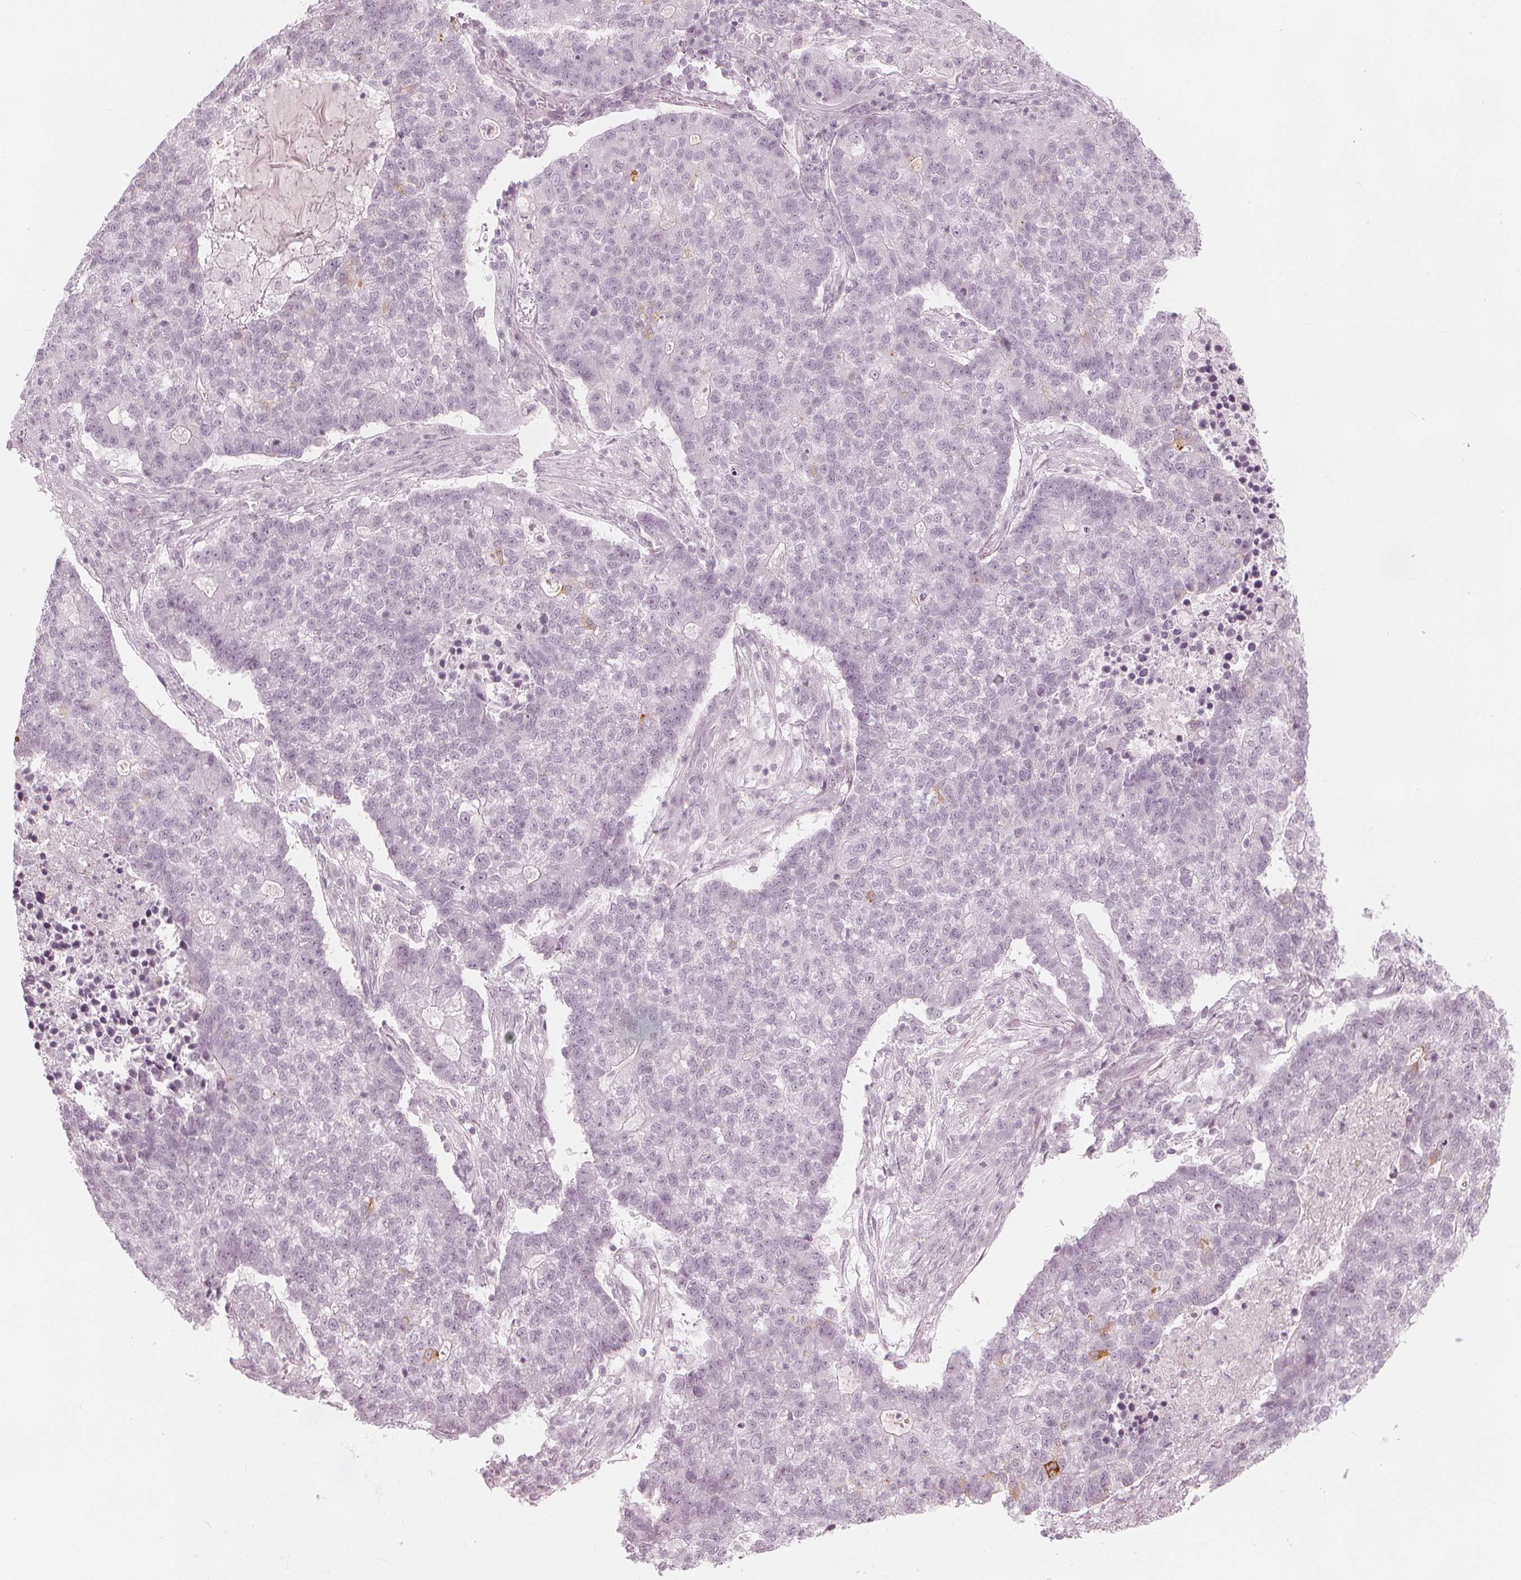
{"staining": {"intensity": "negative", "quantity": "none", "location": "none"}, "tissue": "lung cancer", "cell_type": "Tumor cells", "image_type": "cancer", "snomed": [{"axis": "morphology", "description": "Adenocarcinoma, NOS"}, {"axis": "topography", "description": "Lung"}], "caption": "Tumor cells show no significant expression in lung cancer (adenocarcinoma).", "gene": "PAEP", "patient": {"sex": "male", "age": 57}}